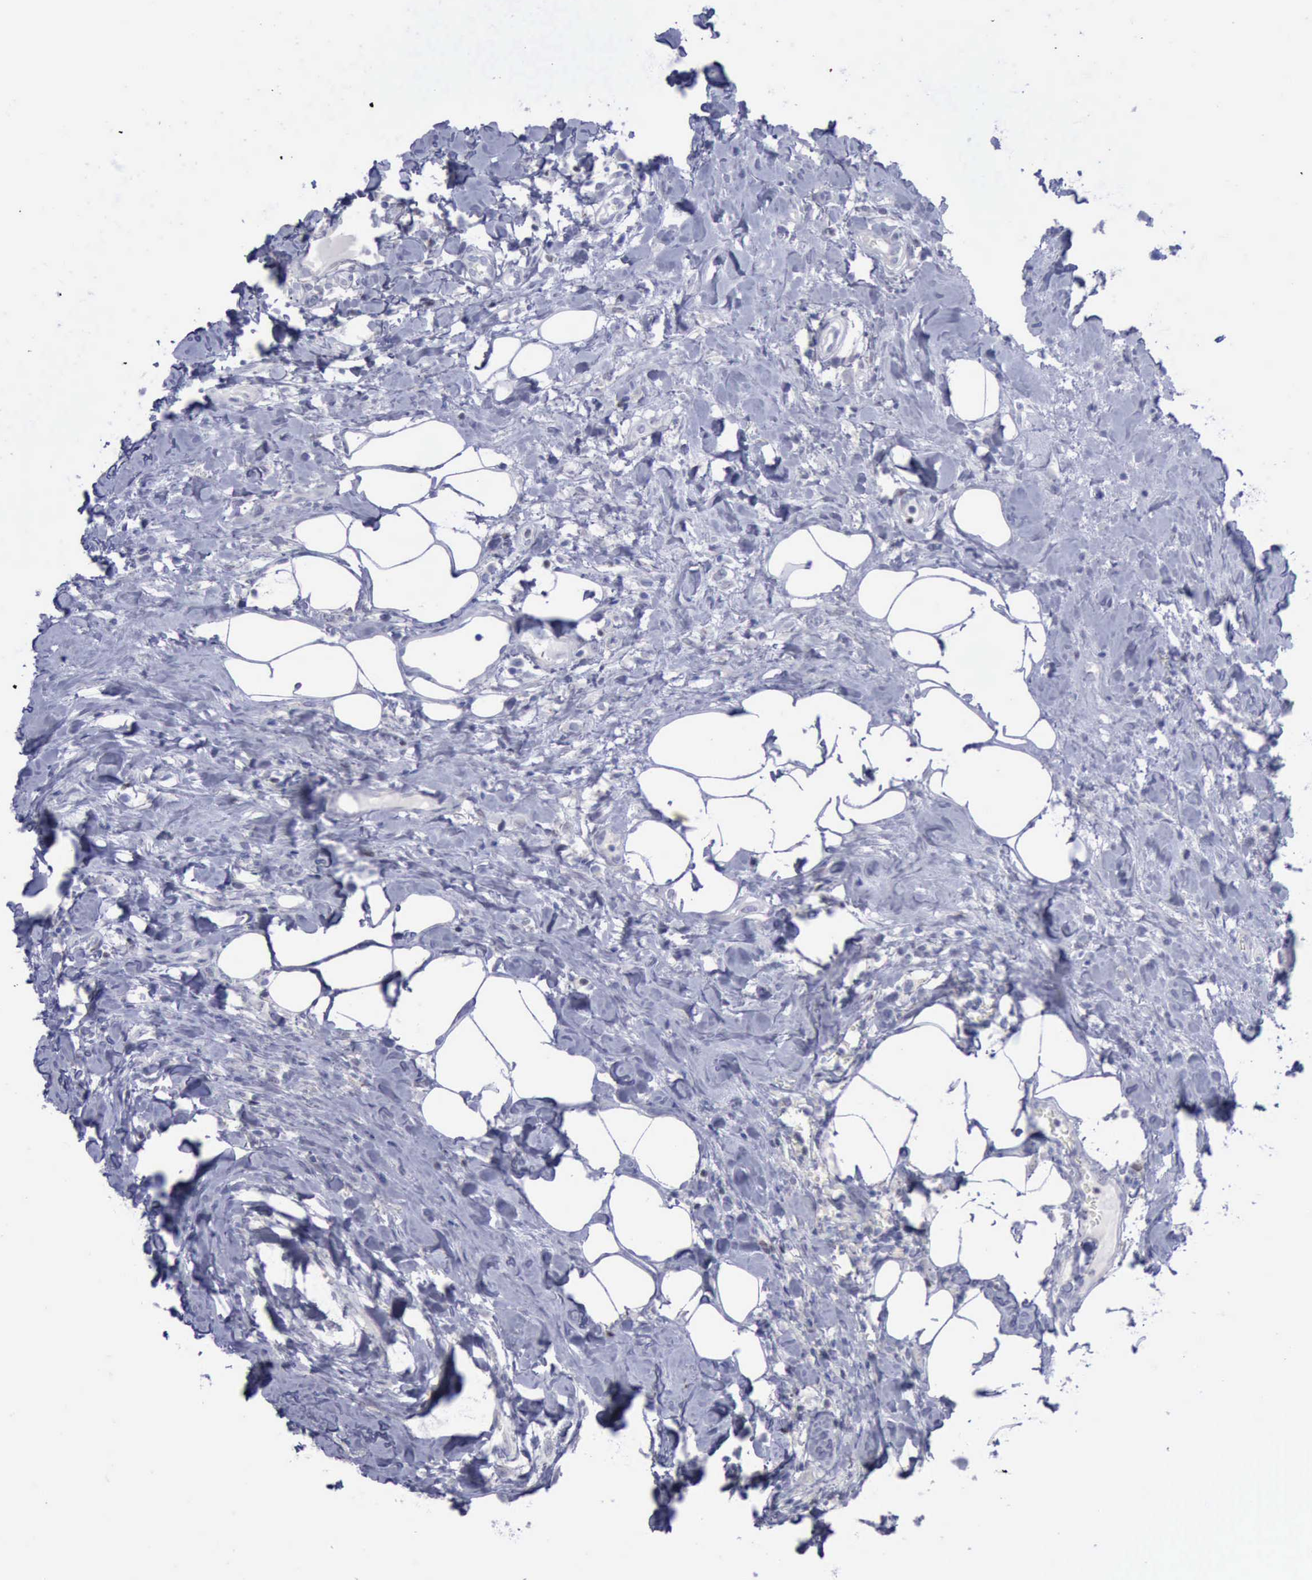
{"staining": {"intensity": "negative", "quantity": "none", "location": "none"}, "tissue": "breast cancer", "cell_type": "Tumor cells", "image_type": "cancer", "snomed": [{"axis": "morphology", "description": "Duct carcinoma"}, {"axis": "topography", "description": "Breast"}], "caption": "The immunohistochemistry histopathology image has no significant positivity in tumor cells of infiltrating ductal carcinoma (breast) tissue.", "gene": "SATB2", "patient": {"sex": "female", "age": 37}}